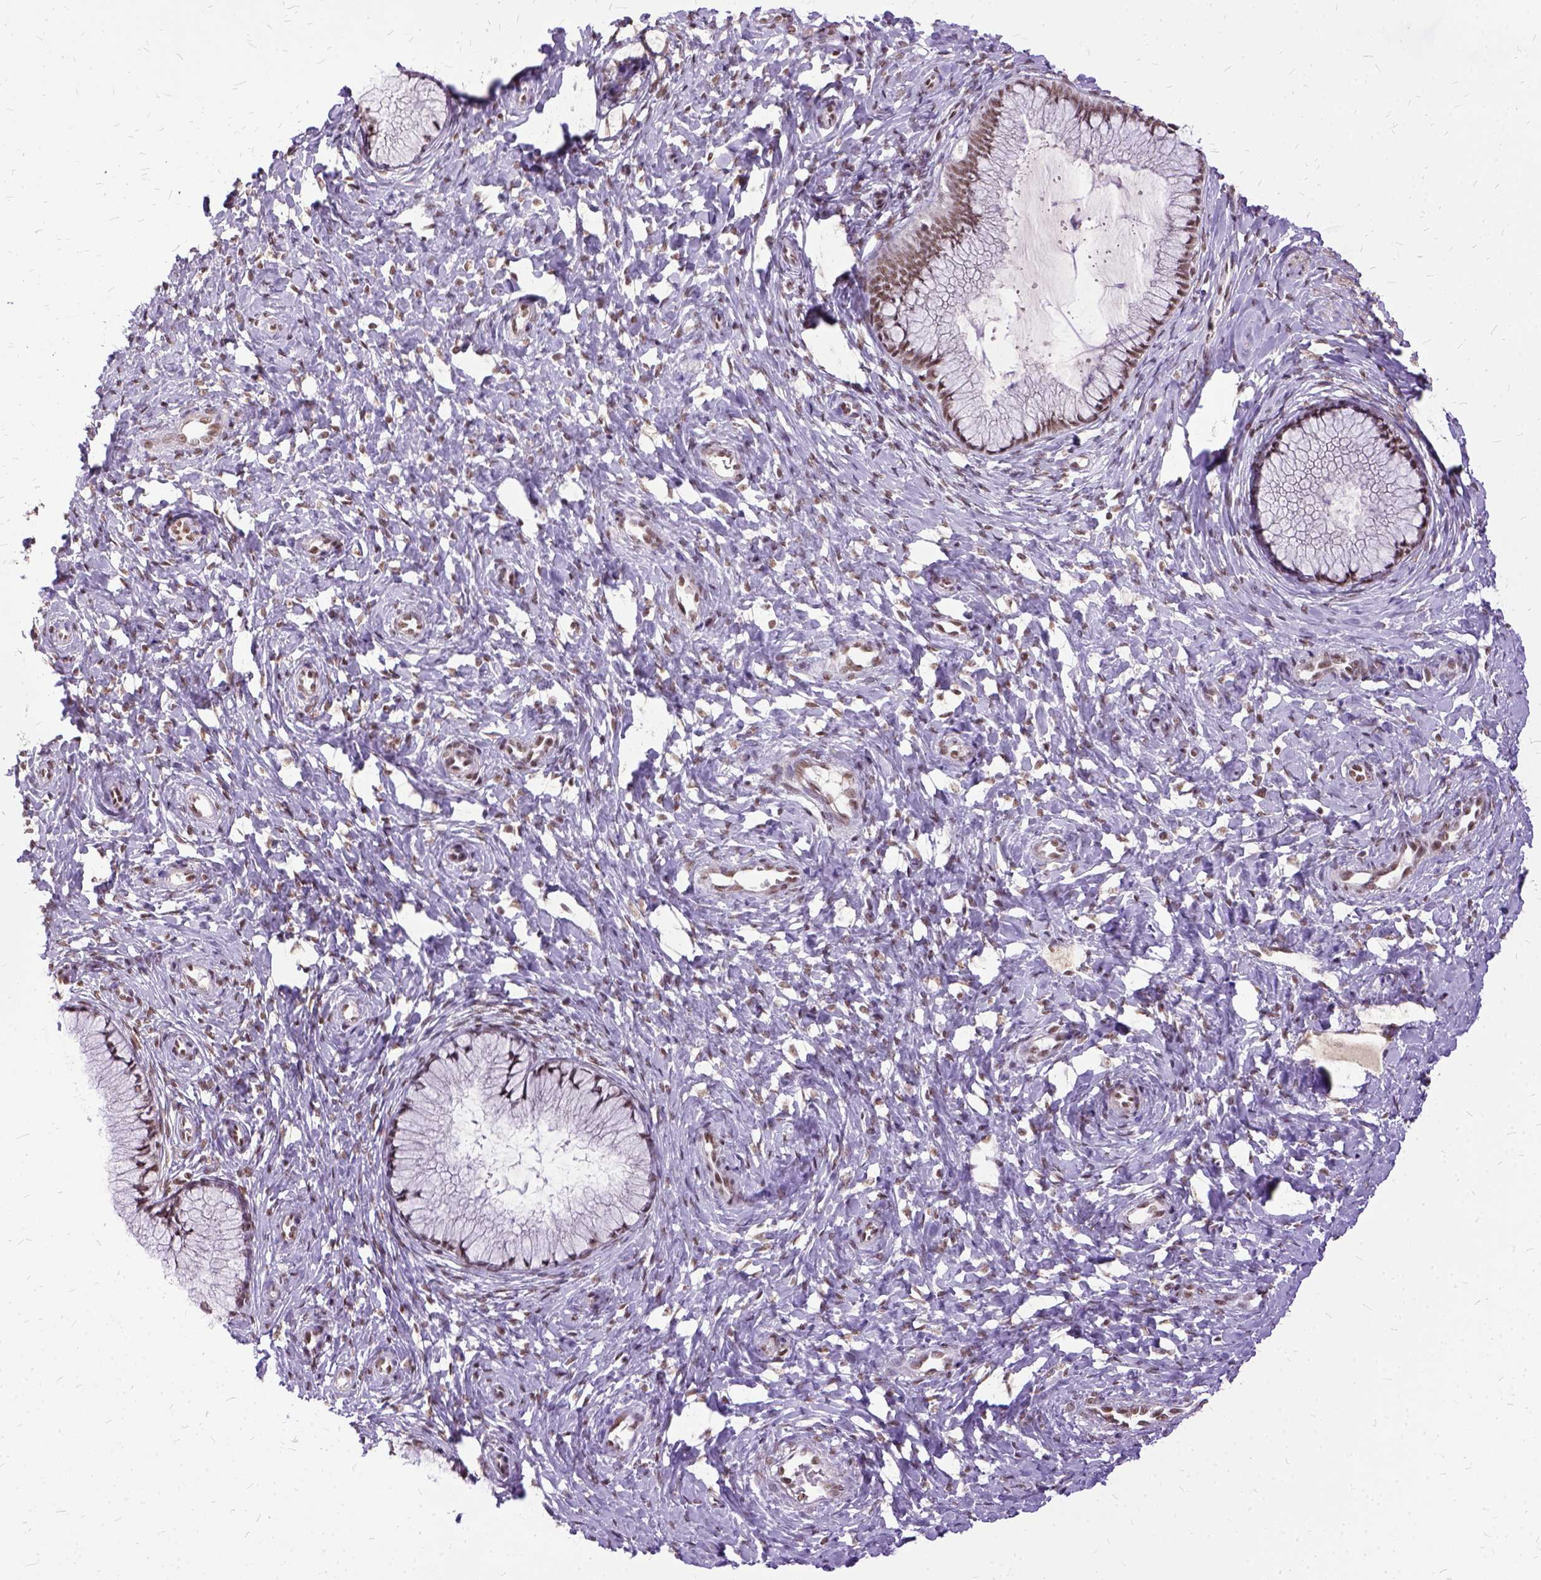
{"staining": {"intensity": "moderate", "quantity": ">75%", "location": "nuclear"}, "tissue": "cervix", "cell_type": "Glandular cells", "image_type": "normal", "snomed": [{"axis": "morphology", "description": "Normal tissue, NOS"}, {"axis": "topography", "description": "Cervix"}], "caption": "Approximately >75% of glandular cells in unremarkable cervix show moderate nuclear protein expression as visualized by brown immunohistochemical staining.", "gene": "SETD1A", "patient": {"sex": "female", "age": 37}}